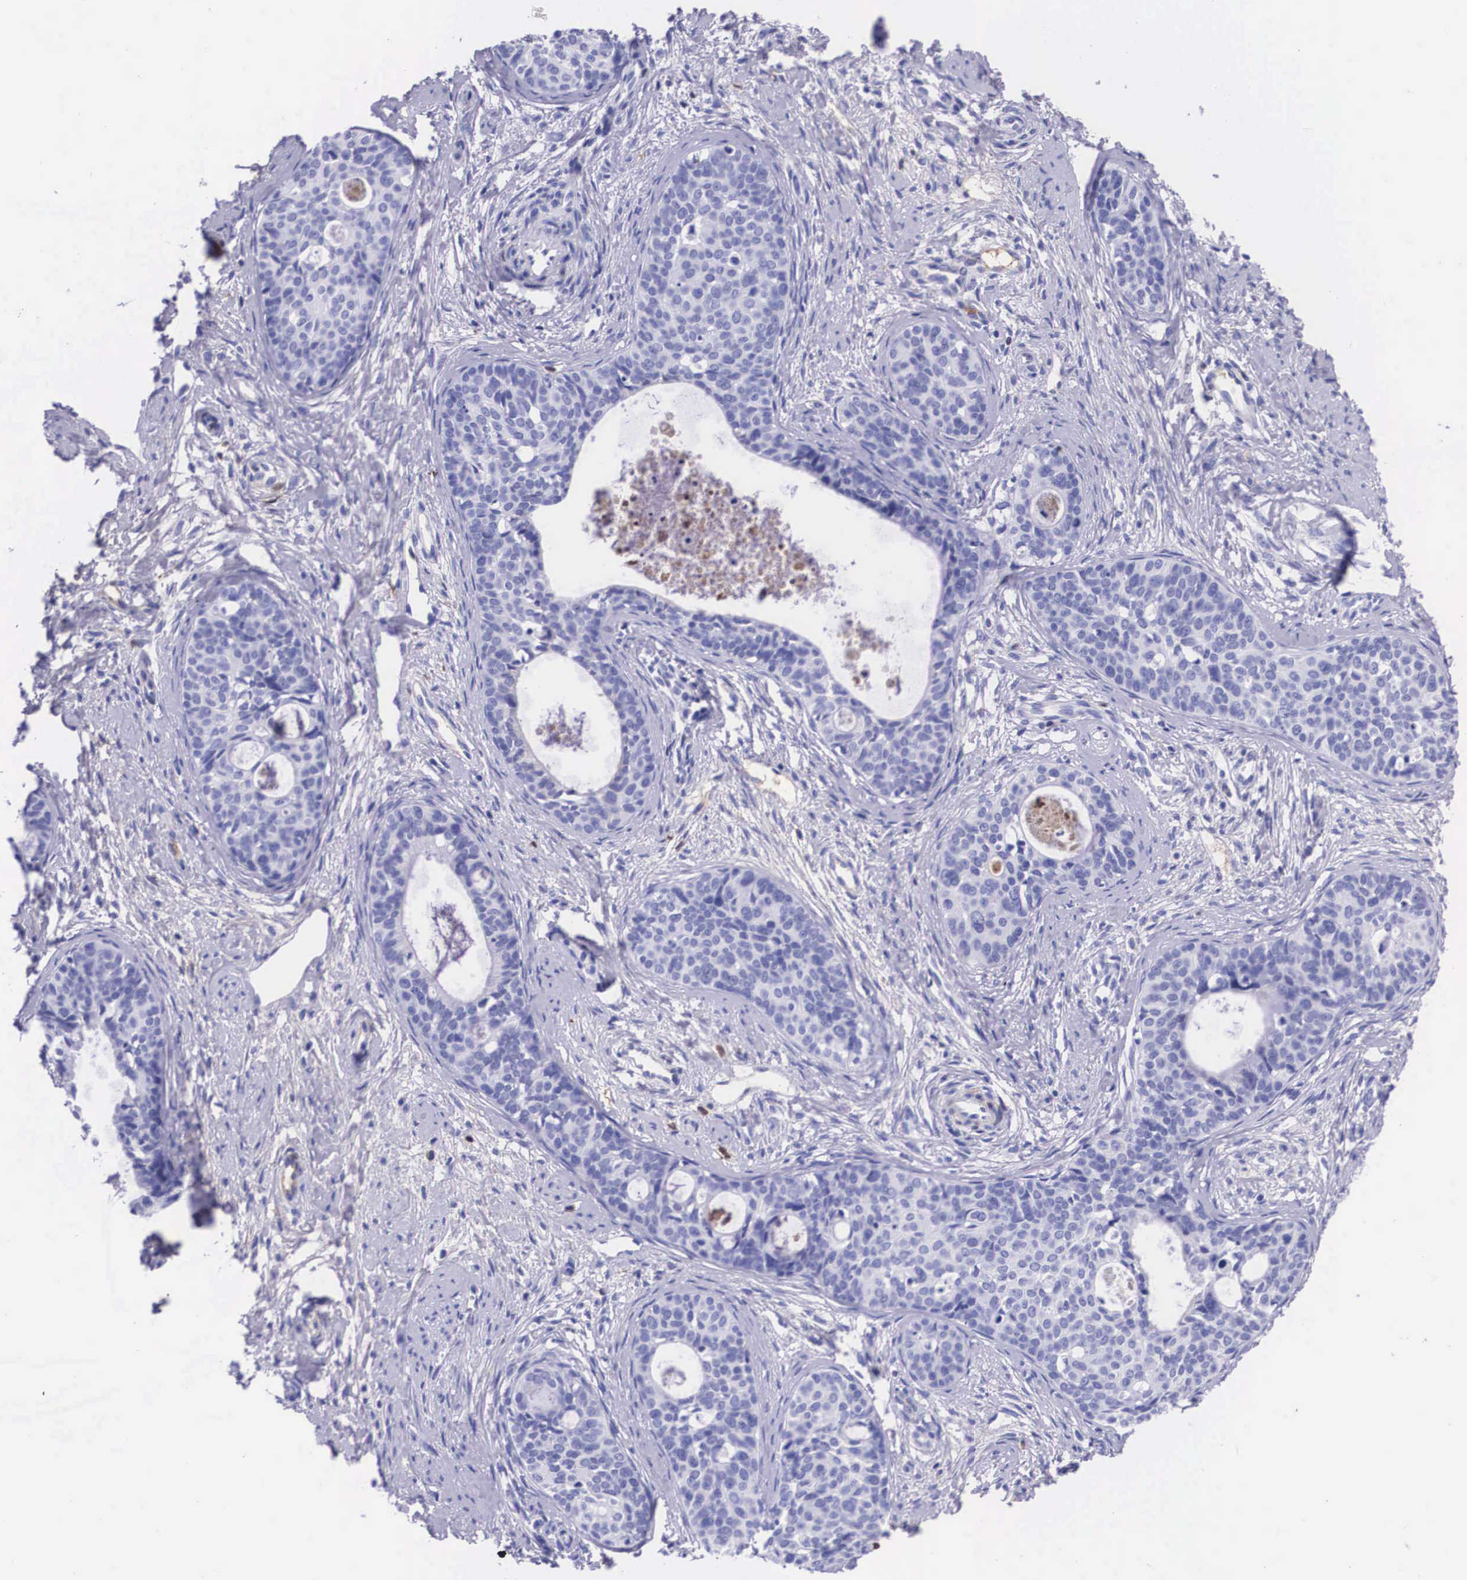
{"staining": {"intensity": "negative", "quantity": "none", "location": "none"}, "tissue": "cervical cancer", "cell_type": "Tumor cells", "image_type": "cancer", "snomed": [{"axis": "morphology", "description": "Squamous cell carcinoma, NOS"}, {"axis": "topography", "description": "Cervix"}], "caption": "The immunohistochemistry histopathology image has no significant staining in tumor cells of squamous cell carcinoma (cervical) tissue. The staining is performed using DAB brown chromogen with nuclei counter-stained in using hematoxylin.", "gene": "PLG", "patient": {"sex": "female", "age": 34}}